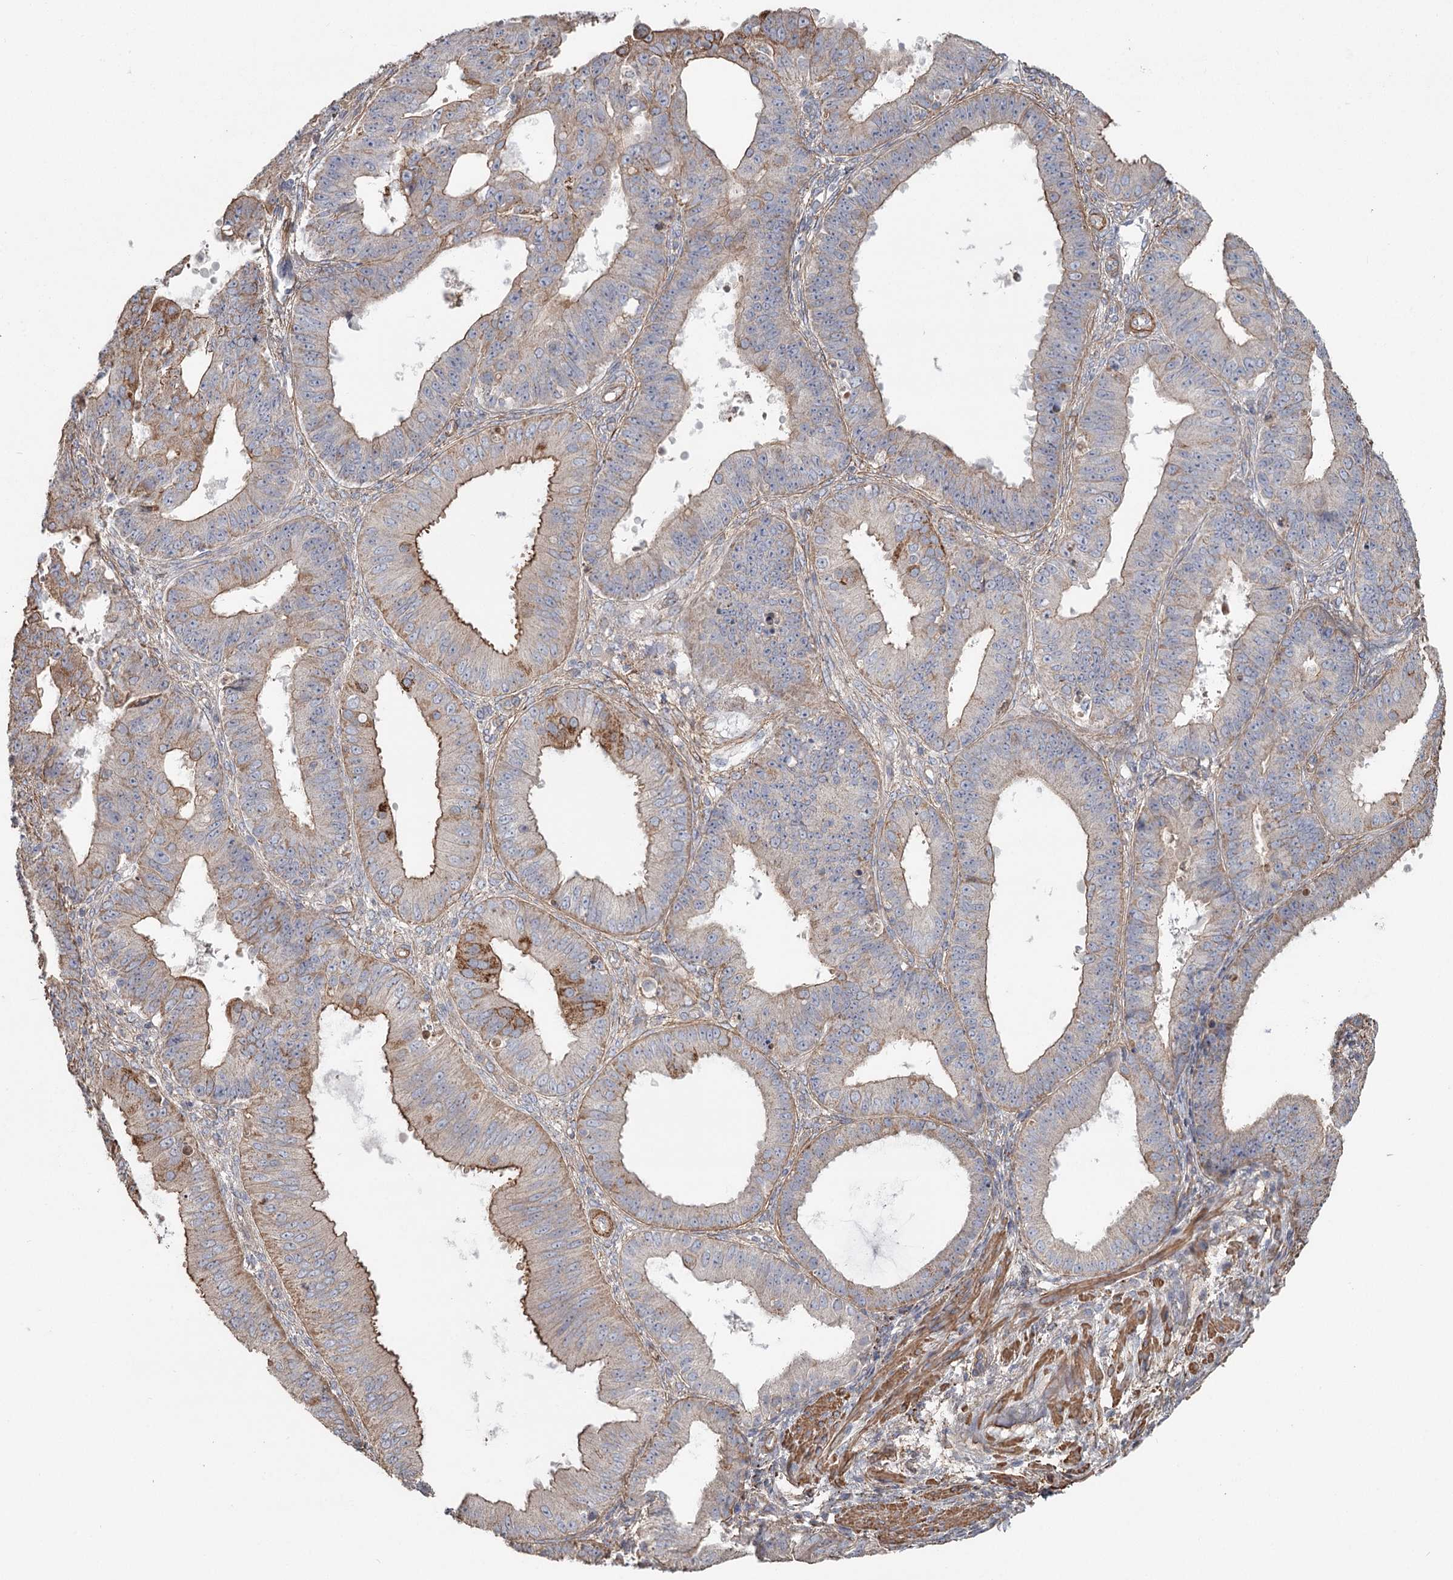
{"staining": {"intensity": "moderate", "quantity": "25%-75%", "location": "cytoplasmic/membranous"}, "tissue": "ovarian cancer", "cell_type": "Tumor cells", "image_type": "cancer", "snomed": [{"axis": "morphology", "description": "Carcinoma, endometroid"}, {"axis": "topography", "description": "Appendix"}, {"axis": "topography", "description": "Ovary"}], "caption": "Moderate cytoplasmic/membranous positivity is identified in approximately 25%-75% of tumor cells in ovarian endometroid carcinoma.", "gene": "DHRS9", "patient": {"sex": "female", "age": 42}}